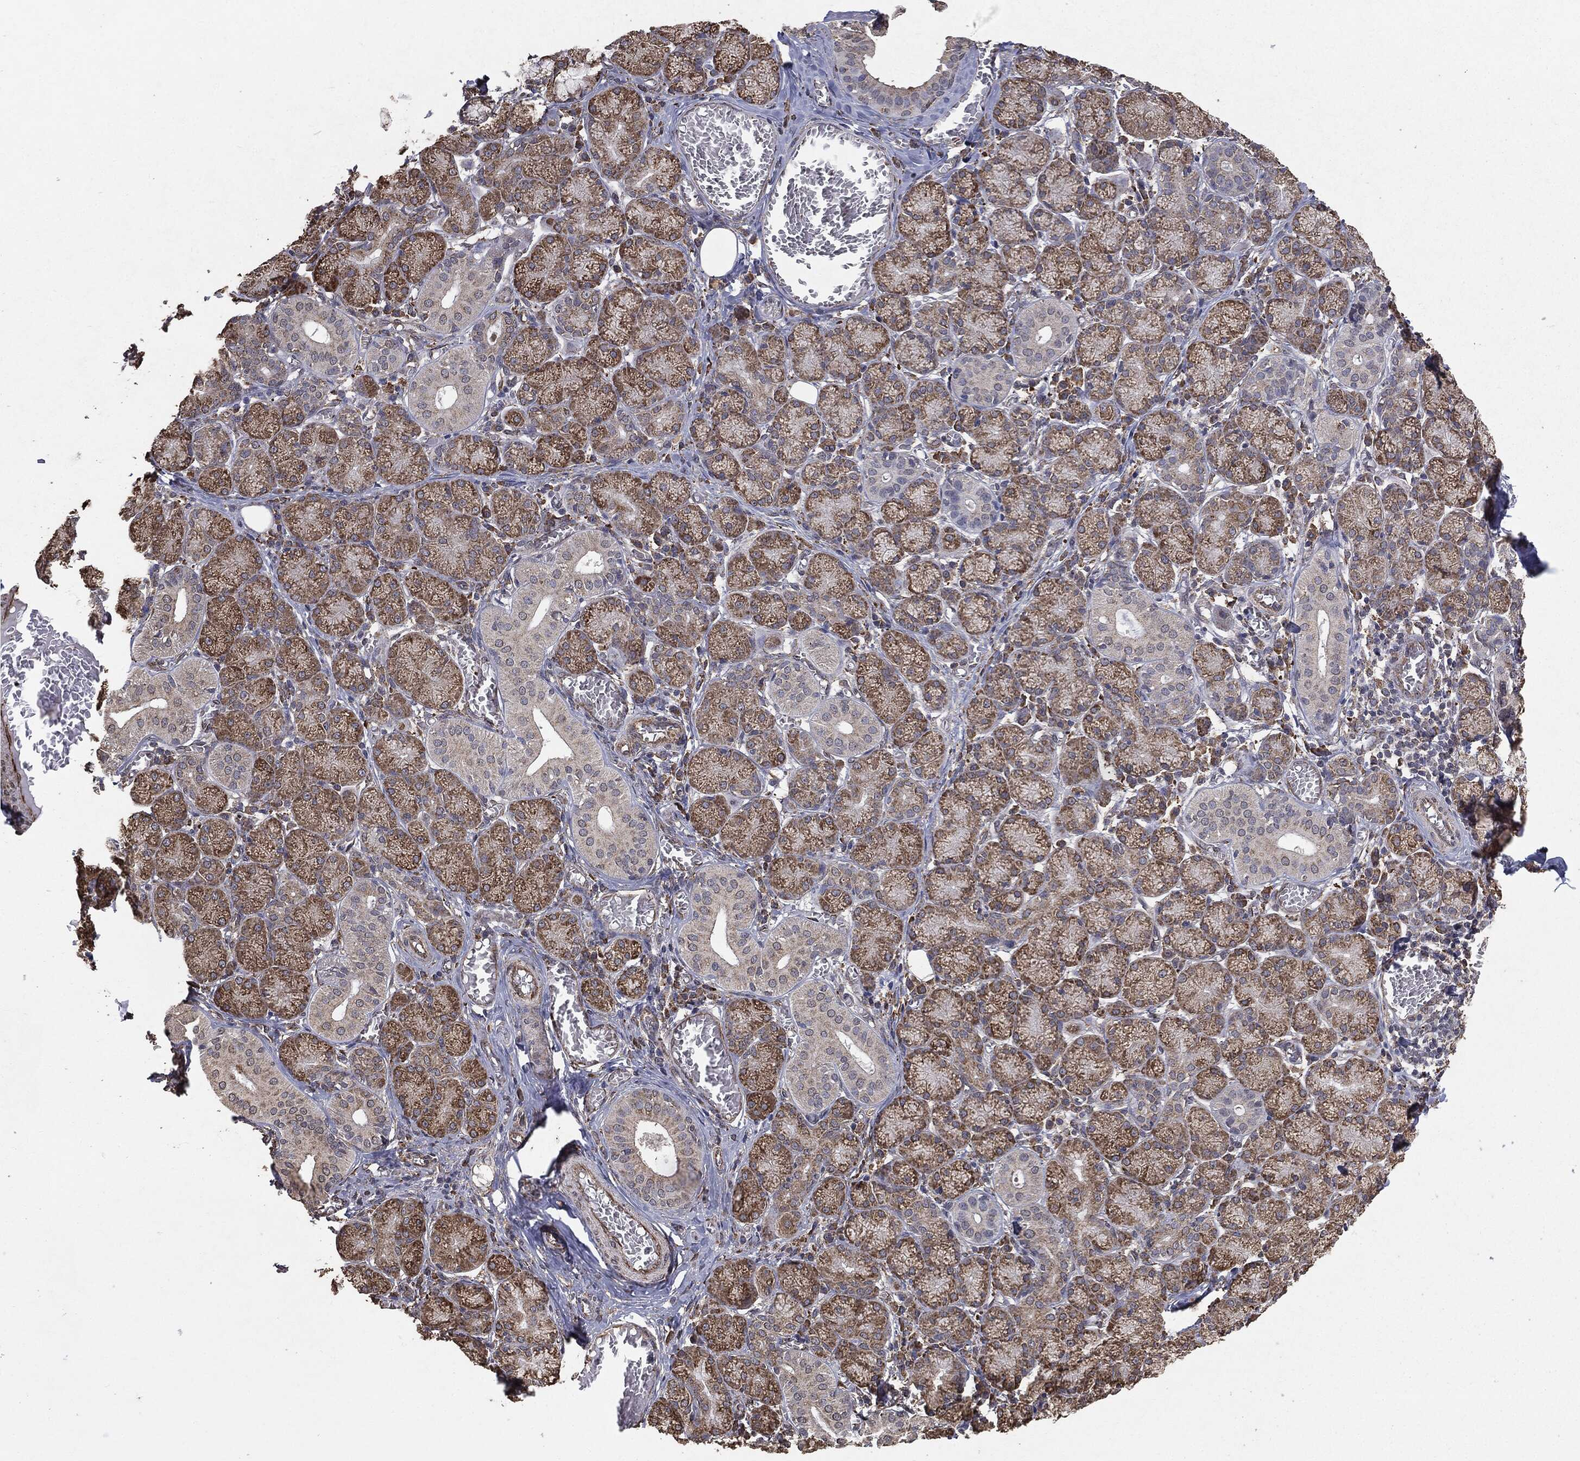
{"staining": {"intensity": "moderate", "quantity": ">75%", "location": "cytoplasmic/membranous"}, "tissue": "salivary gland", "cell_type": "Glandular cells", "image_type": "normal", "snomed": [{"axis": "morphology", "description": "Normal tissue, NOS"}, {"axis": "topography", "description": "Salivary gland"}, {"axis": "topography", "description": "Peripheral nerve tissue"}], "caption": "IHC of unremarkable salivary gland reveals medium levels of moderate cytoplasmic/membranous staining in about >75% of glandular cells.", "gene": "MTOR", "patient": {"sex": "female", "age": 24}}